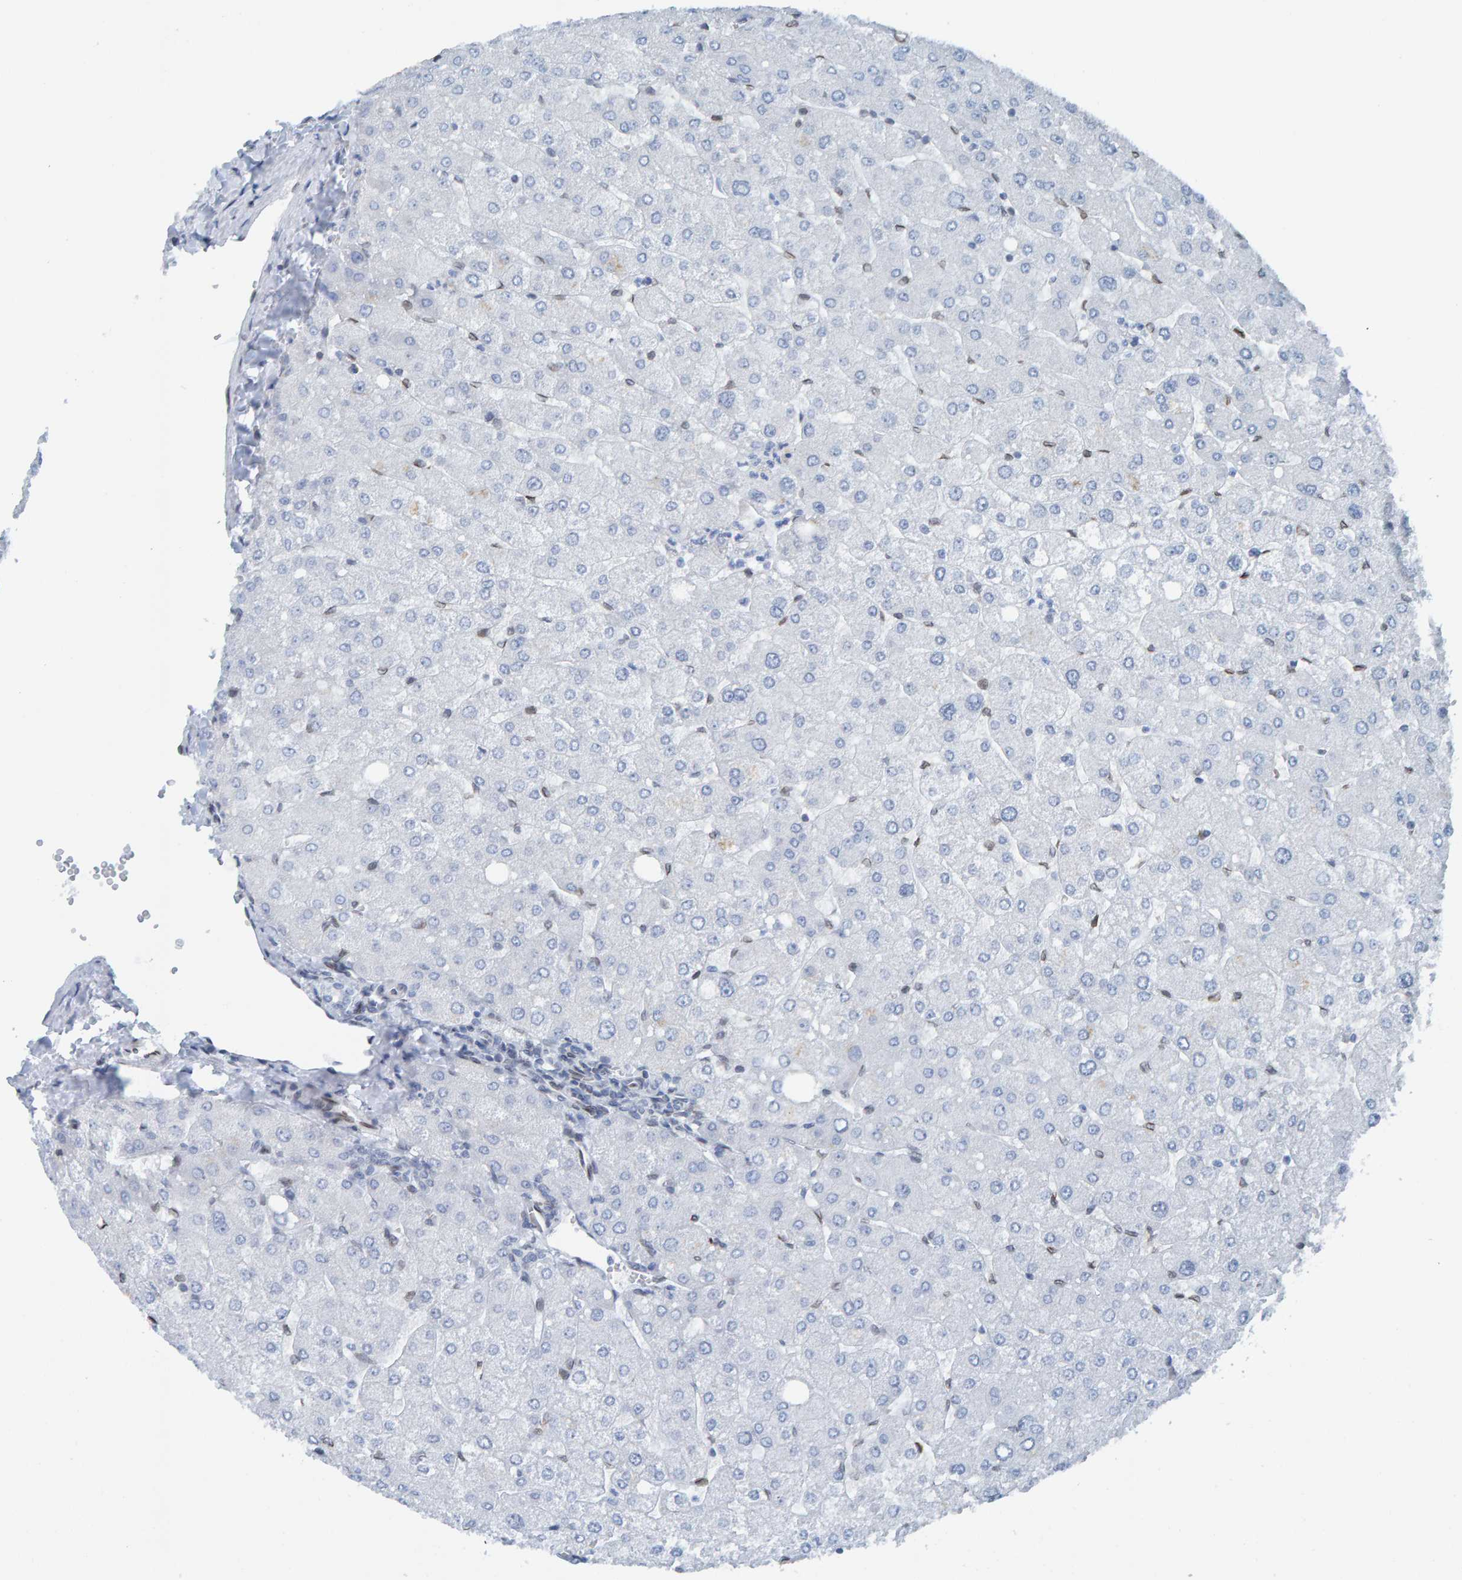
{"staining": {"intensity": "negative", "quantity": "none", "location": "none"}, "tissue": "liver", "cell_type": "Cholangiocytes", "image_type": "normal", "snomed": [{"axis": "morphology", "description": "Normal tissue, NOS"}, {"axis": "topography", "description": "Liver"}], "caption": "The immunohistochemistry (IHC) image has no significant staining in cholangiocytes of liver.", "gene": "LMNB2", "patient": {"sex": "male", "age": 55}}